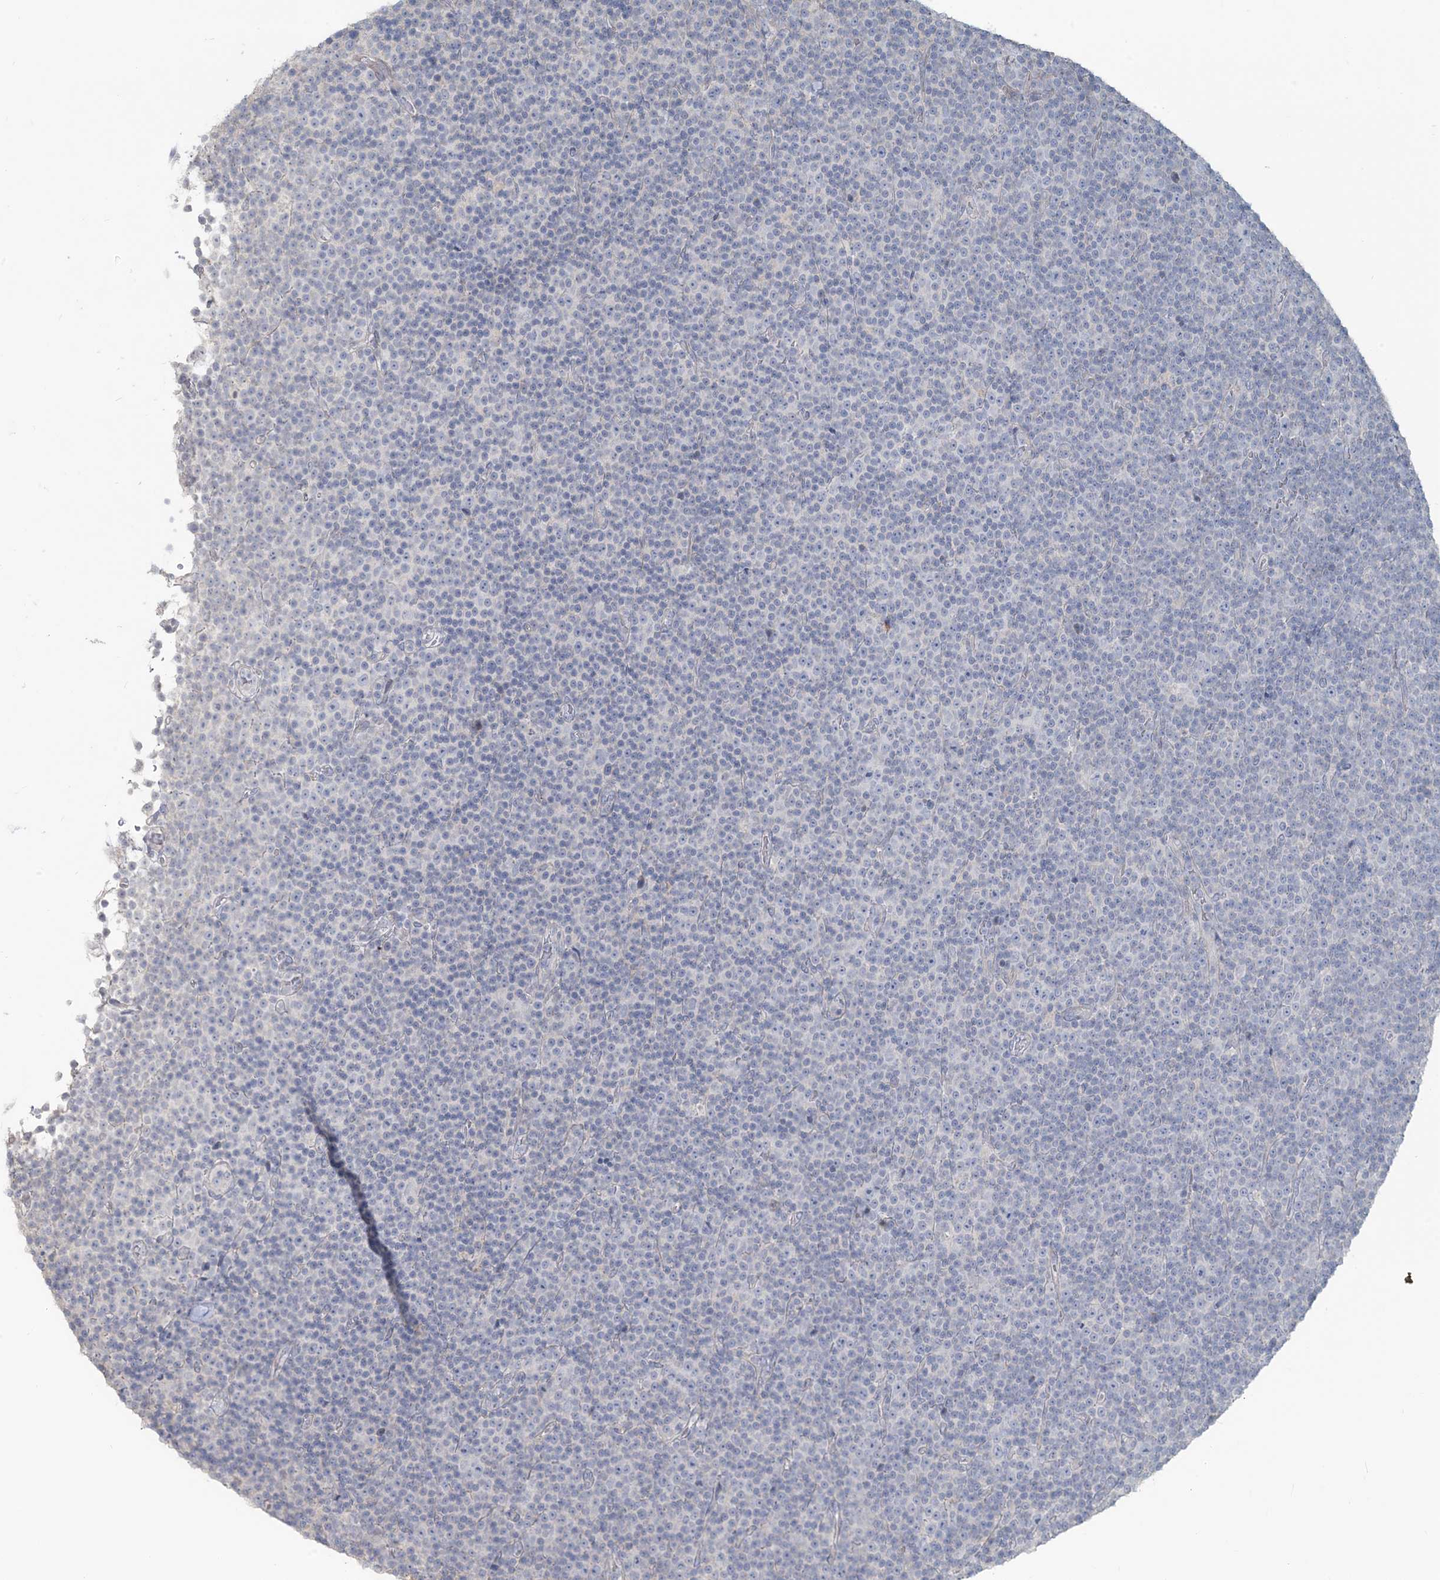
{"staining": {"intensity": "negative", "quantity": "none", "location": "none"}, "tissue": "lymphoma", "cell_type": "Tumor cells", "image_type": "cancer", "snomed": [{"axis": "morphology", "description": "Malignant lymphoma, non-Hodgkin's type, Low grade"}, {"axis": "topography", "description": "Lymph node"}], "caption": "Immunohistochemical staining of human low-grade malignant lymphoma, non-Hodgkin's type demonstrates no significant staining in tumor cells. The staining is performed using DAB (3,3'-diaminobenzidine) brown chromogen with nuclei counter-stained in using hematoxylin.", "gene": "NPHS2", "patient": {"sex": "female", "age": 67}}